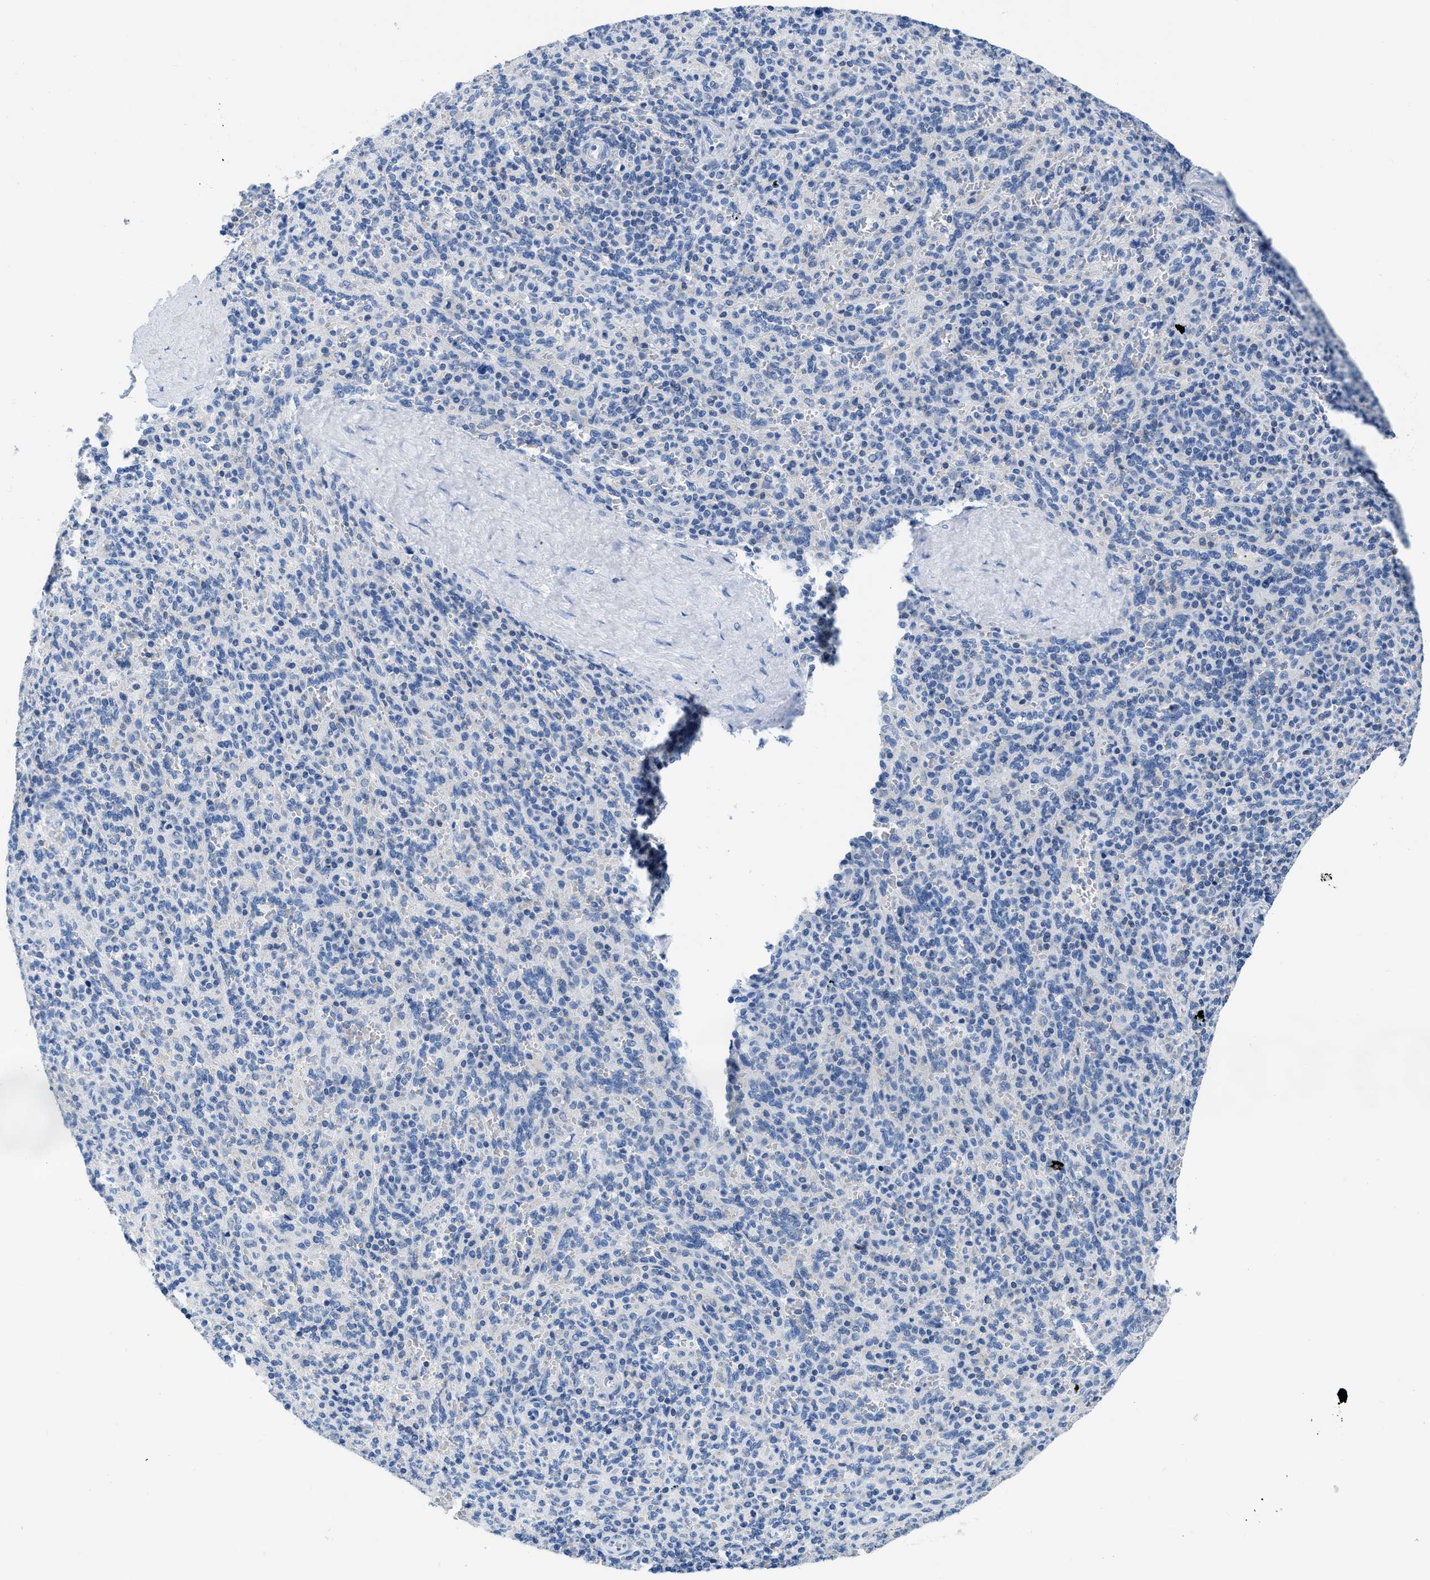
{"staining": {"intensity": "negative", "quantity": "none", "location": "none"}, "tissue": "spleen", "cell_type": "Cells in red pulp", "image_type": "normal", "snomed": [{"axis": "morphology", "description": "Normal tissue, NOS"}, {"axis": "topography", "description": "Spleen"}], "caption": "High magnification brightfield microscopy of benign spleen stained with DAB (brown) and counterstained with hematoxylin (blue): cells in red pulp show no significant positivity. (Brightfield microscopy of DAB (3,3'-diaminobenzidine) immunohistochemistry at high magnification).", "gene": "NFATC2", "patient": {"sex": "male", "age": 36}}